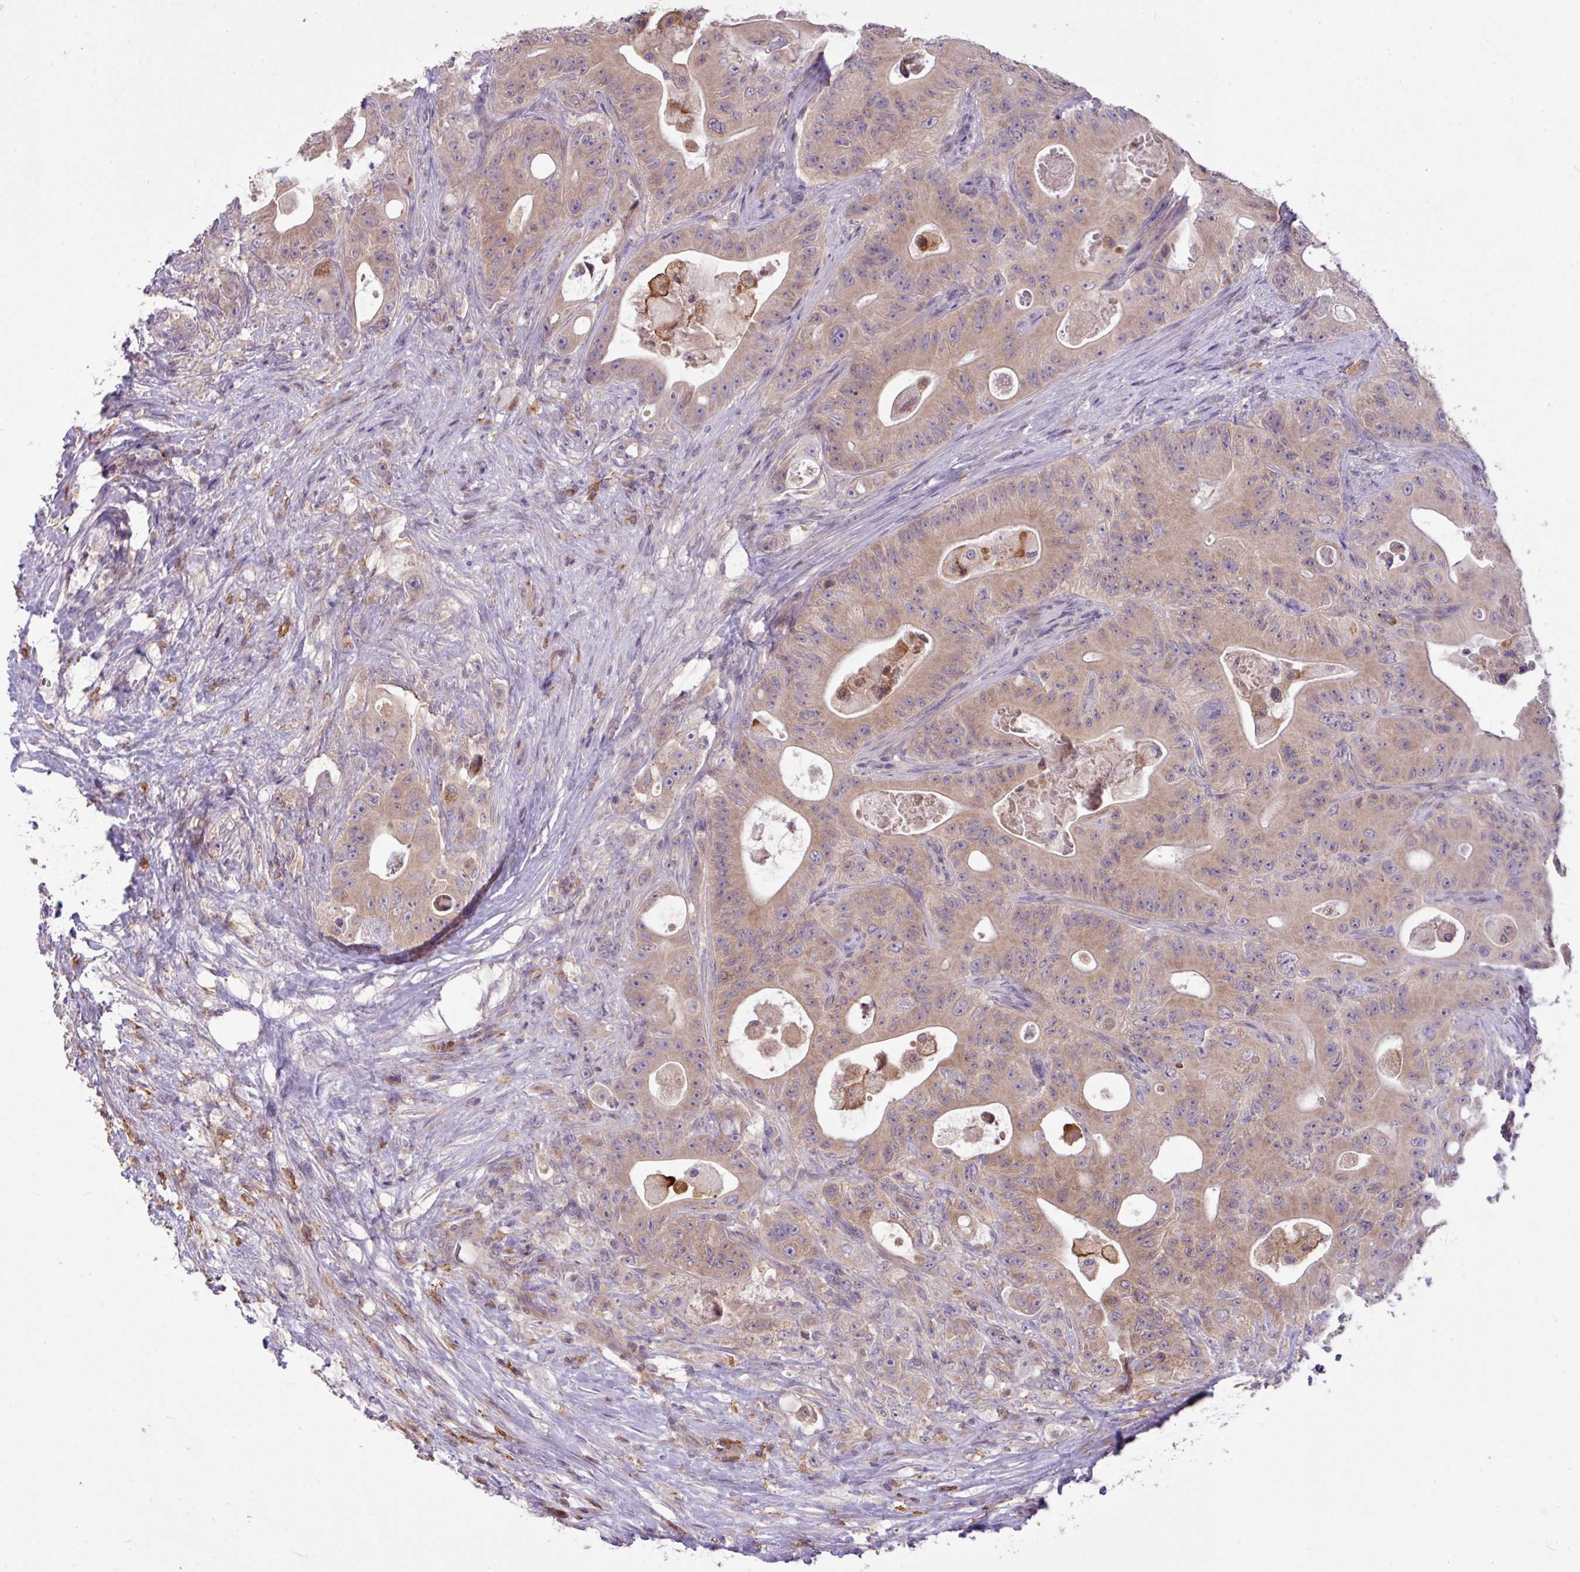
{"staining": {"intensity": "weak", "quantity": "25%-75%", "location": "cytoplasmic/membranous"}, "tissue": "colorectal cancer", "cell_type": "Tumor cells", "image_type": "cancer", "snomed": [{"axis": "morphology", "description": "Adenocarcinoma, NOS"}, {"axis": "topography", "description": "Colon"}], "caption": "About 25%-75% of tumor cells in colorectal cancer exhibit weak cytoplasmic/membranous protein staining as visualized by brown immunohistochemical staining.", "gene": "ARHGEF25", "patient": {"sex": "female", "age": 46}}